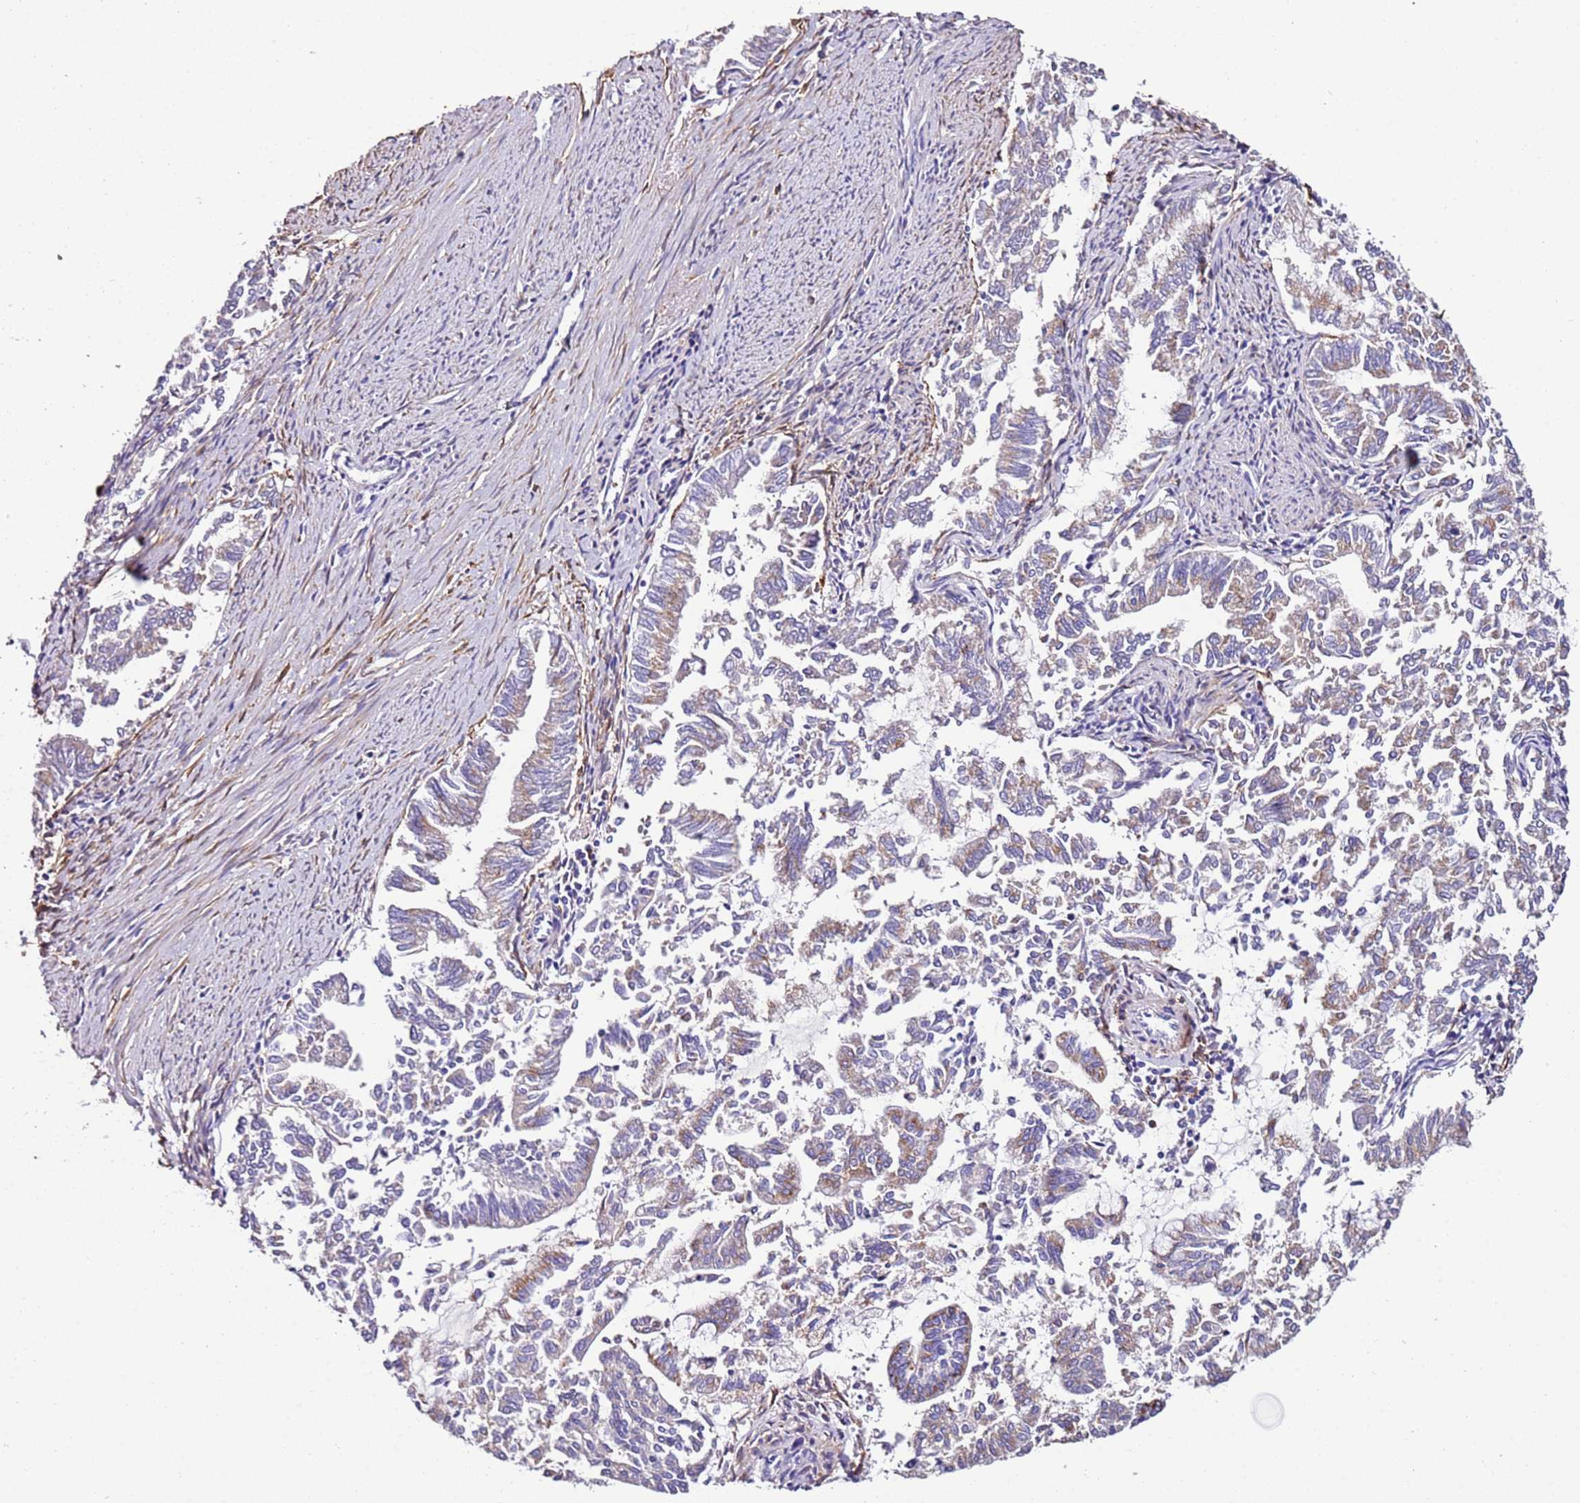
{"staining": {"intensity": "weak", "quantity": "<25%", "location": "cytoplasmic/membranous"}, "tissue": "endometrial cancer", "cell_type": "Tumor cells", "image_type": "cancer", "snomed": [{"axis": "morphology", "description": "Adenocarcinoma, NOS"}, {"axis": "topography", "description": "Endometrium"}], "caption": "High magnification brightfield microscopy of endometrial cancer stained with DAB (brown) and counterstained with hematoxylin (blue): tumor cells show no significant staining.", "gene": "FAM174C", "patient": {"sex": "female", "age": 79}}